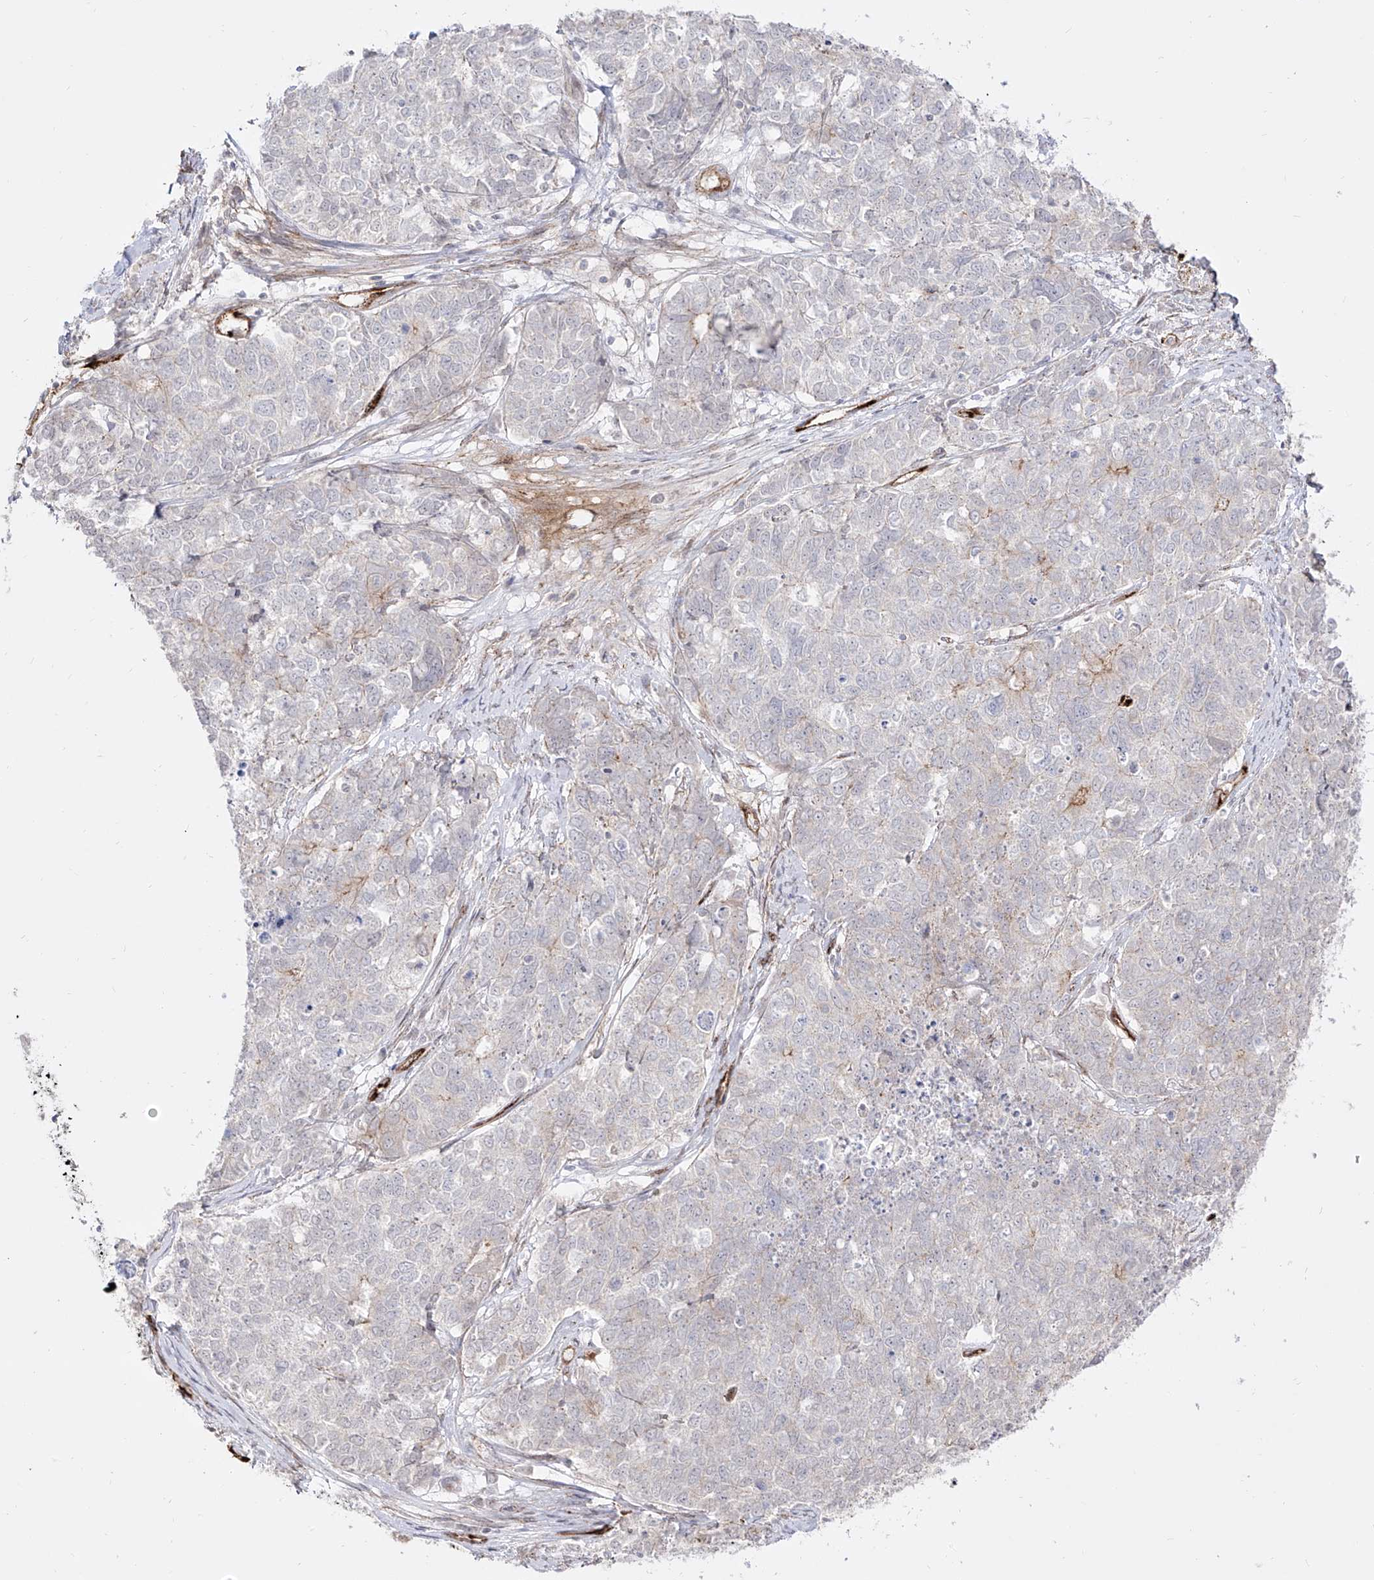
{"staining": {"intensity": "negative", "quantity": "none", "location": "none"}, "tissue": "cervical cancer", "cell_type": "Tumor cells", "image_type": "cancer", "snomed": [{"axis": "morphology", "description": "Squamous cell carcinoma, NOS"}, {"axis": "topography", "description": "Cervix"}], "caption": "Human cervical cancer (squamous cell carcinoma) stained for a protein using immunohistochemistry (IHC) exhibits no staining in tumor cells.", "gene": "ZGRF1", "patient": {"sex": "female", "age": 63}}